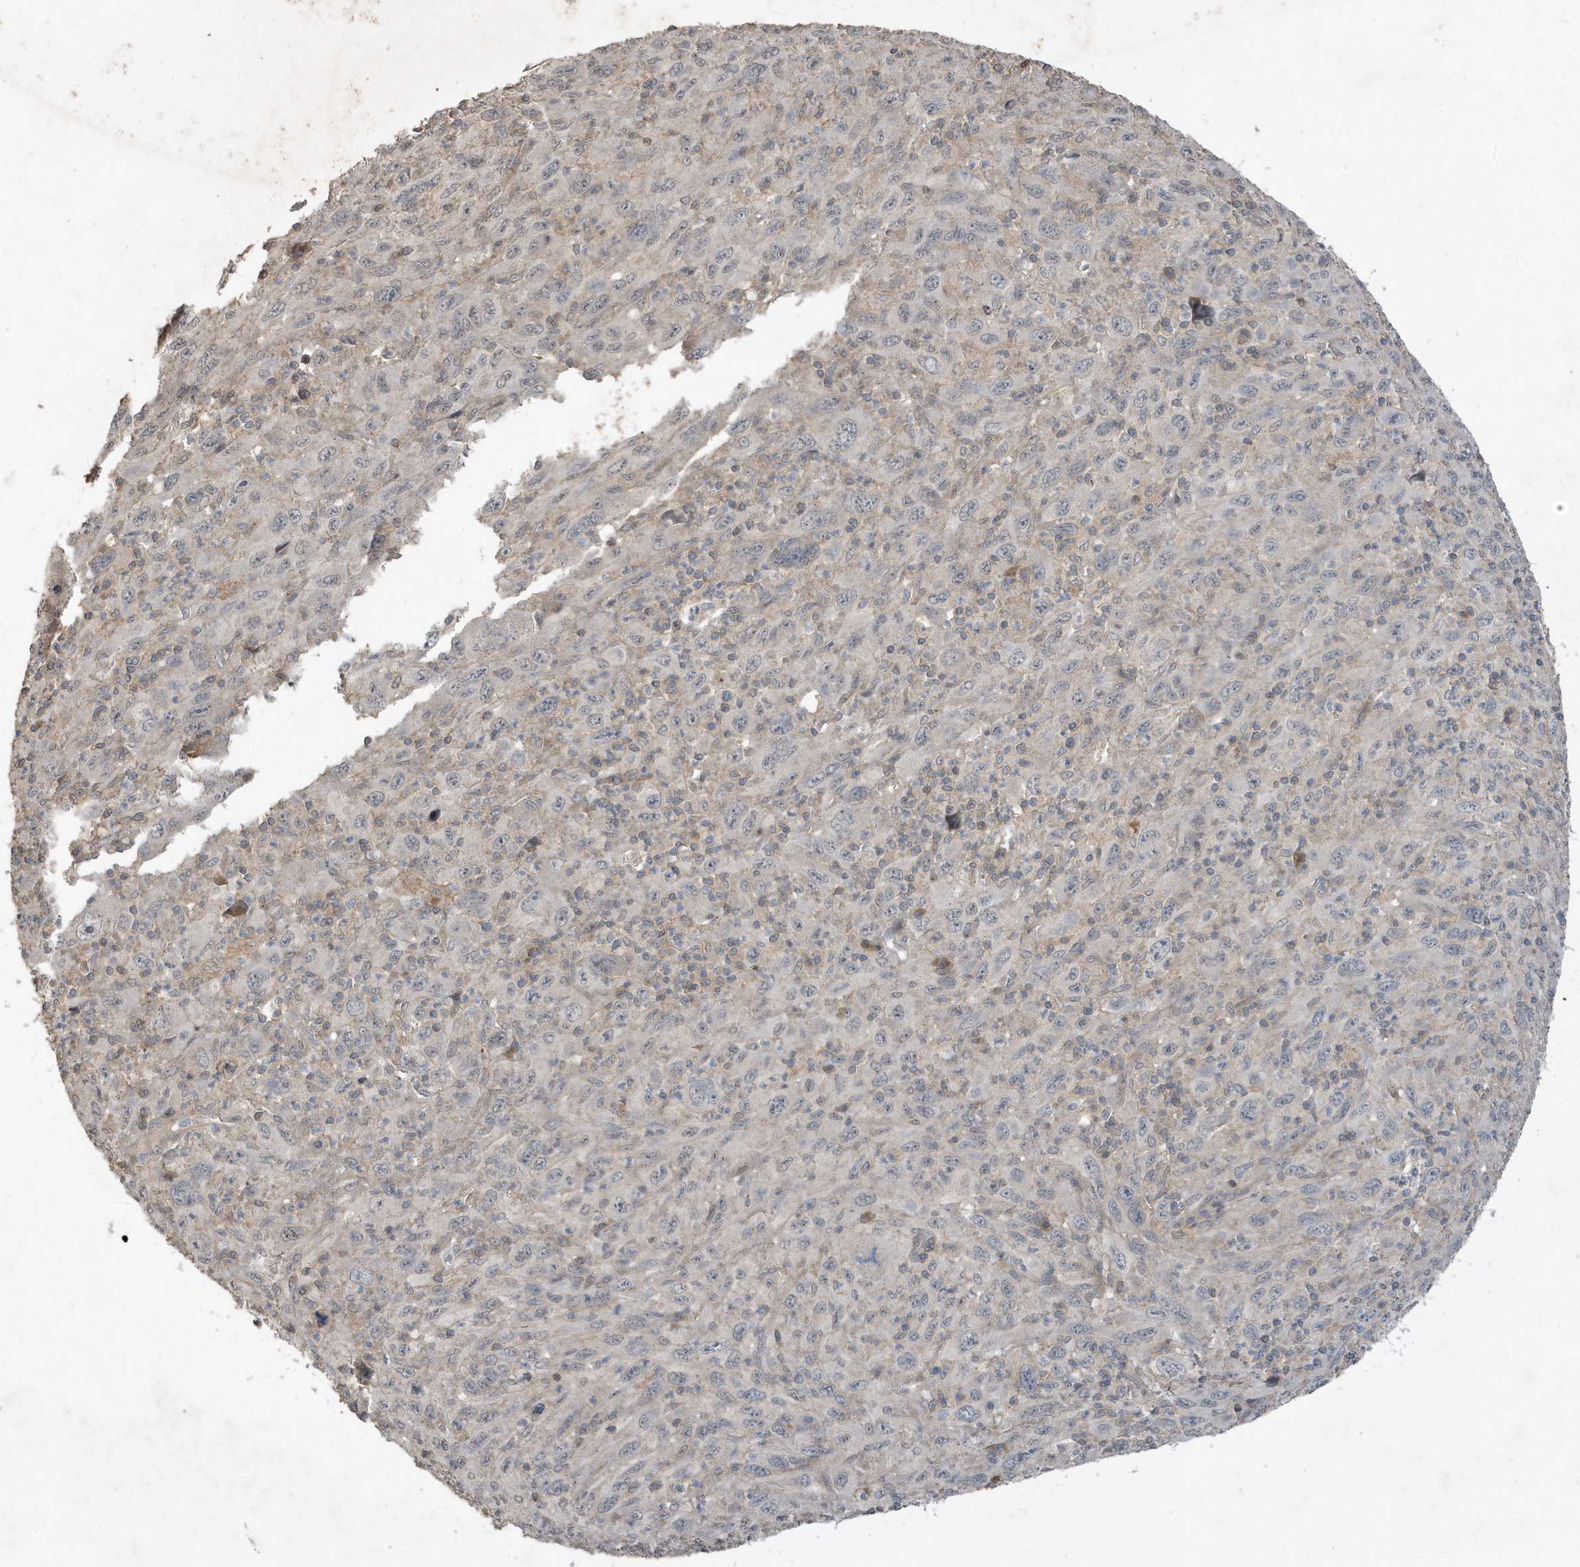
{"staining": {"intensity": "negative", "quantity": "none", "location": "none"}, "tissue": "melanoma", "cell_type": "Tumor cells", "image_type": "cancer", "snomed": [{"axis": "morphology", "description": "Malignant melanoma, Metastatic site"}, {"axis": "topography", "description": "Skin"}], "caption": "The immunohistochemistry image has no significant staining in tumor cells of melanoma tissue. Brightfield microscopy of immunohistochemistry stained with DAB (3,3'-diaminobenzidine) (brown) and hematoxylin (blue), captured at high magnification.", "gene": "PRRT3", "patient": {"sex": "female", "age": 56}}